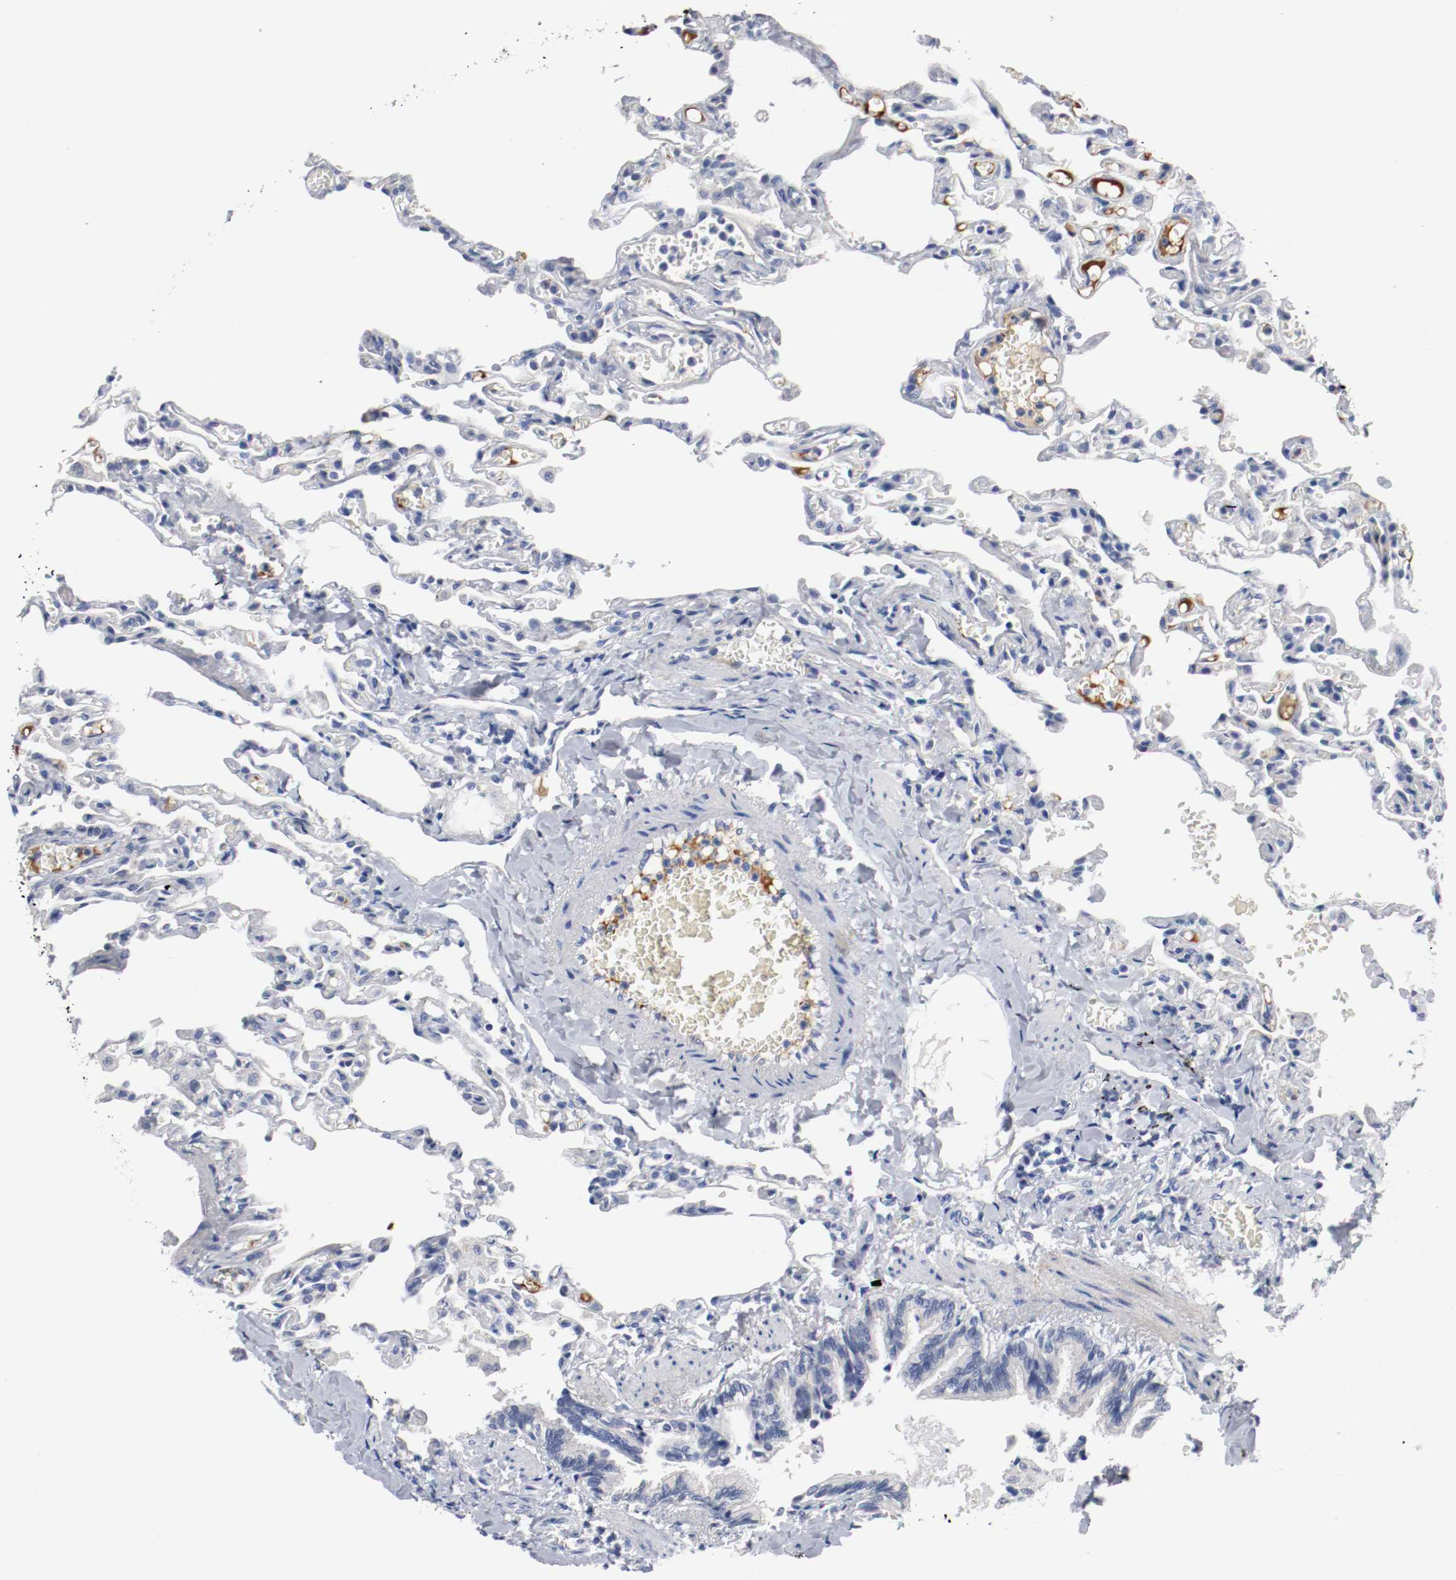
{"staining": {"intensity": "moderate", "quantity": "<25%", "location": "cytoplasmic/membranous"}, "tissue": "lung", "cell_type": "Alveolar cells", "image_type": "normal", "snomed": [{"axis": "morphology", "description": "Normal tissue, NOS"}, {"axis": "topography", "description": "Lung"}], "caption": "IHC (DAB (3,3'-diaminobenzidine)) staining of normal lung shows moderate cytoplasmic/membranous protein staining in approximately <25% of alveolar cells.", "gene": "TNC", "patient": {"sex": "male", "age": 21}}